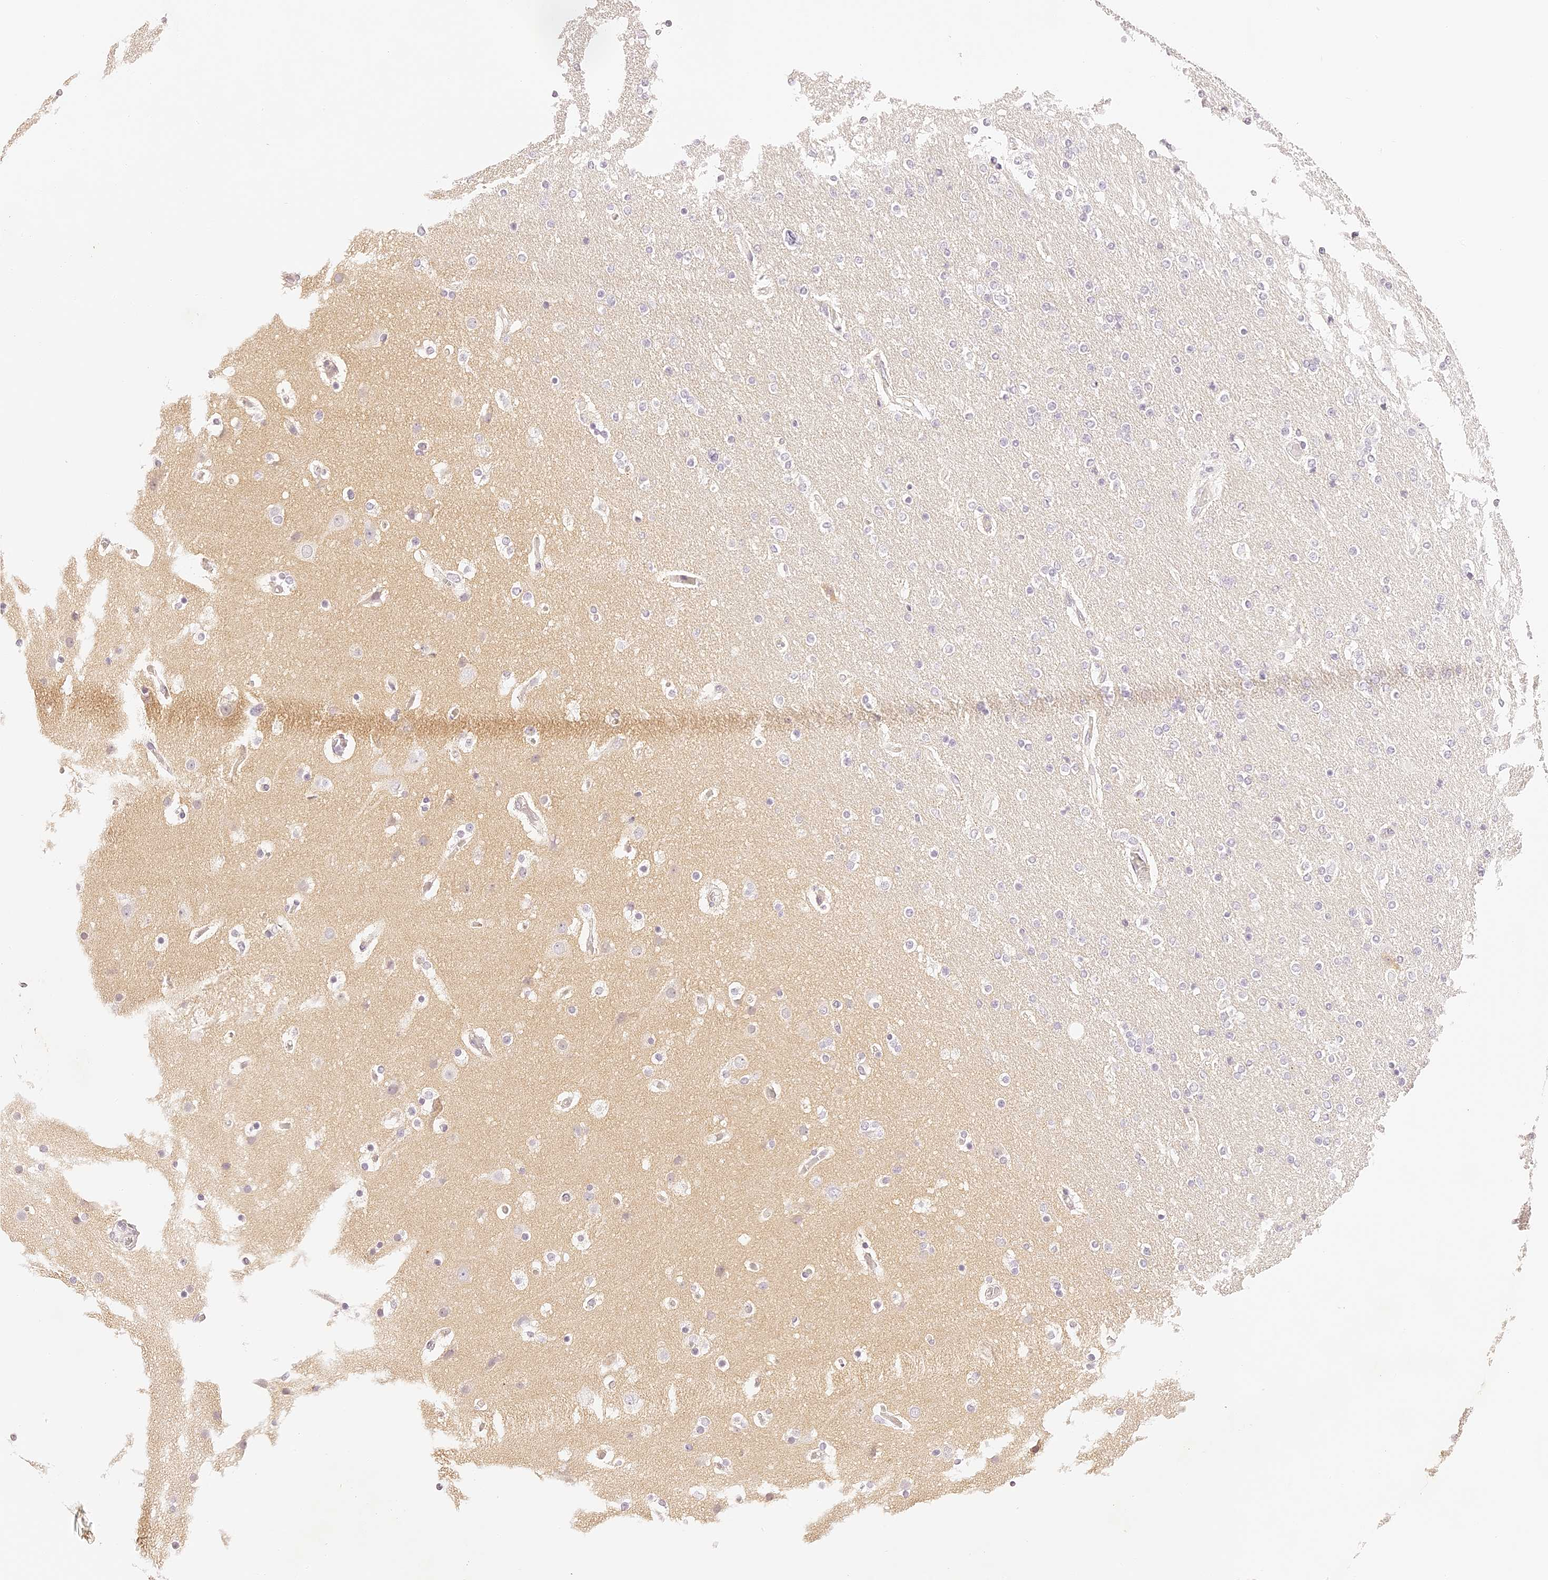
{"staining": {"intensity": "negative", "quantity": "none", "location": "none"}, "tissue": "glioma", "cell_type": "Tumor cells", "image_type": "cancer", "snomed": [{"axis": "morphology", "description": "Glioma, malignant, High grade"}, {"axis": "topography", "description": "Cerebral cortex"}], "caption": "IHC of malignant glioma (high-grade) reveals no expression in tumor cells. (IHC, brightfield microscopy, high magnification).", "gene": "TRIM45", "patient": {"sex": "female", "age": 36}}